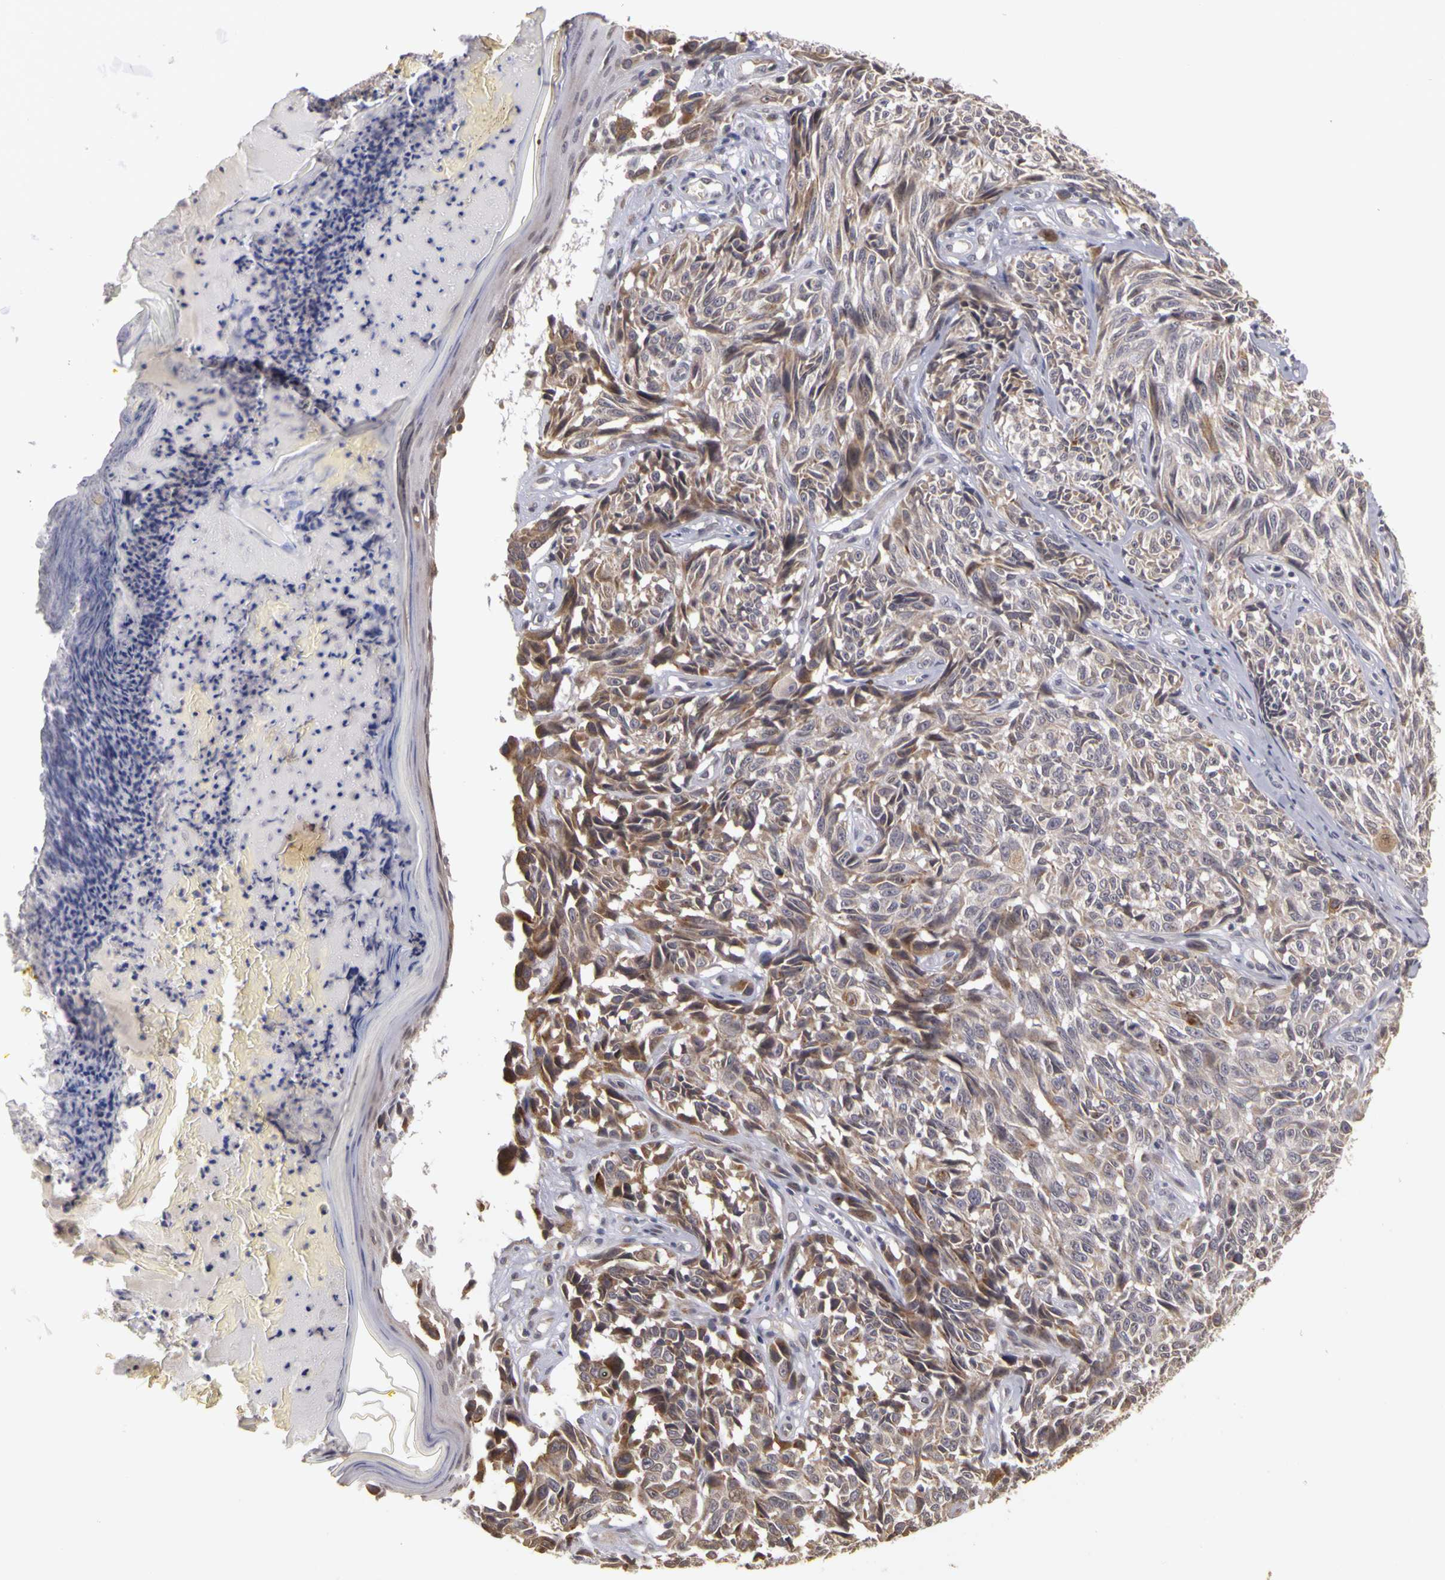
{"staining": {"intensity": "weak", "quantity": "25%-75%", "location": "cytoplasmic/membranous"}, "tissue": "melanoma", "cell_type": "Tumor cells", "image_type": "cancer", "snomed": [{"axis": "morphology", "description": "Malignant melanoma, NOS"}, {"axis": "topography", "description": "Skin"}], "caption": "DAB immunohistochemical staining of melanoma shows weak cytoplasmic/membranous protein positivity in approximately 25%-75% of tumor cells.", "gene": "FRMD7", "patient": {"sex": "male", "age": 67}}